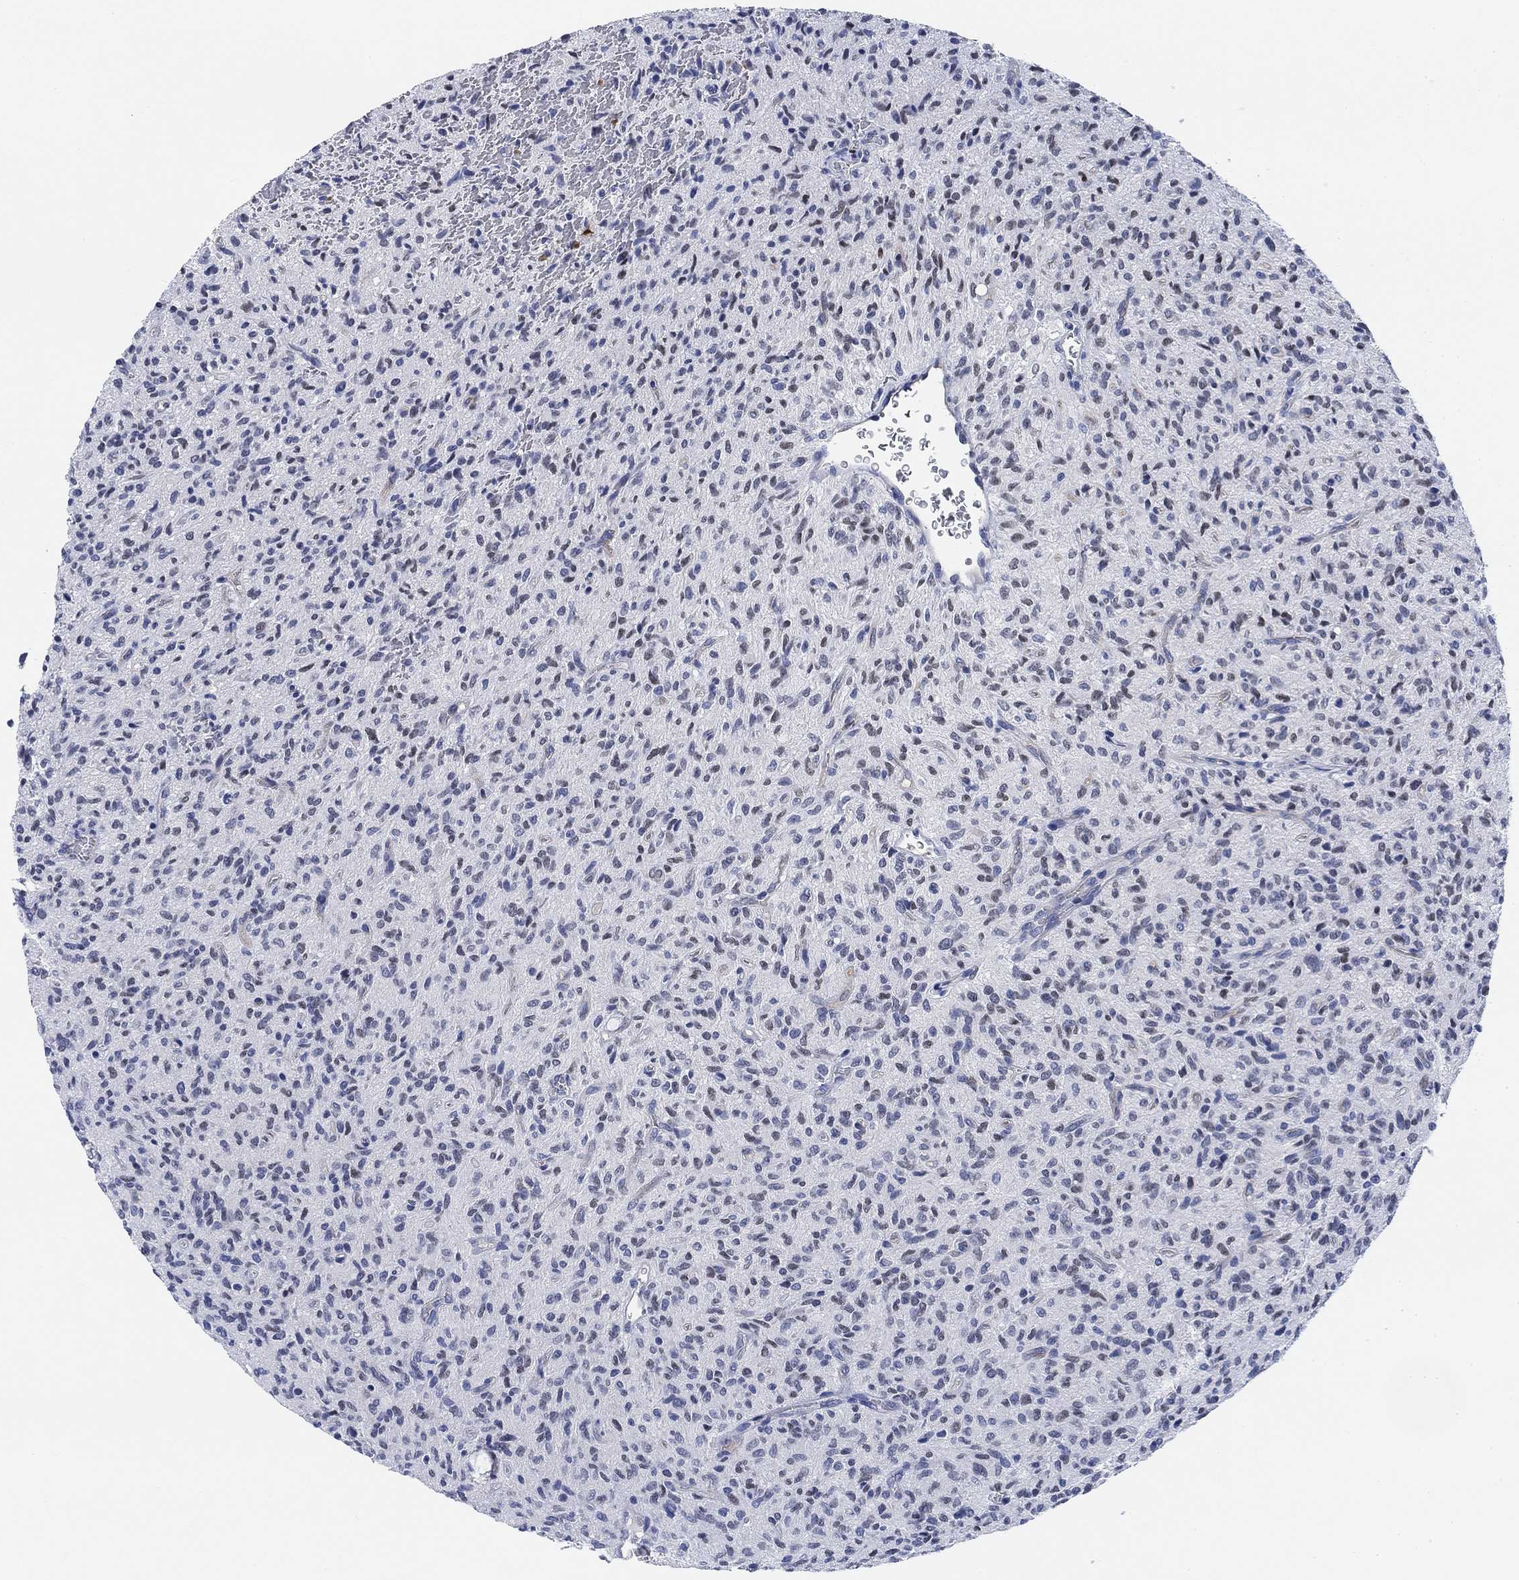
{"staining": {"intensity": "negative", "quantity": "none", "location": "none"}, "tissue": "glioma", "cell_type": "Tumor cells", "image_type": "cancer", "snomed": [{"axis": "morphology", "description": "Glioma, malignant, High grade"}, {"axis": "topography", "description": "Brain"}], "caption": "This is an immunohistochemistry image of human glioma. There is no expression in tumor cells.", "gene": "PAX6", "patient": {"sex": "male", "age": 64}}